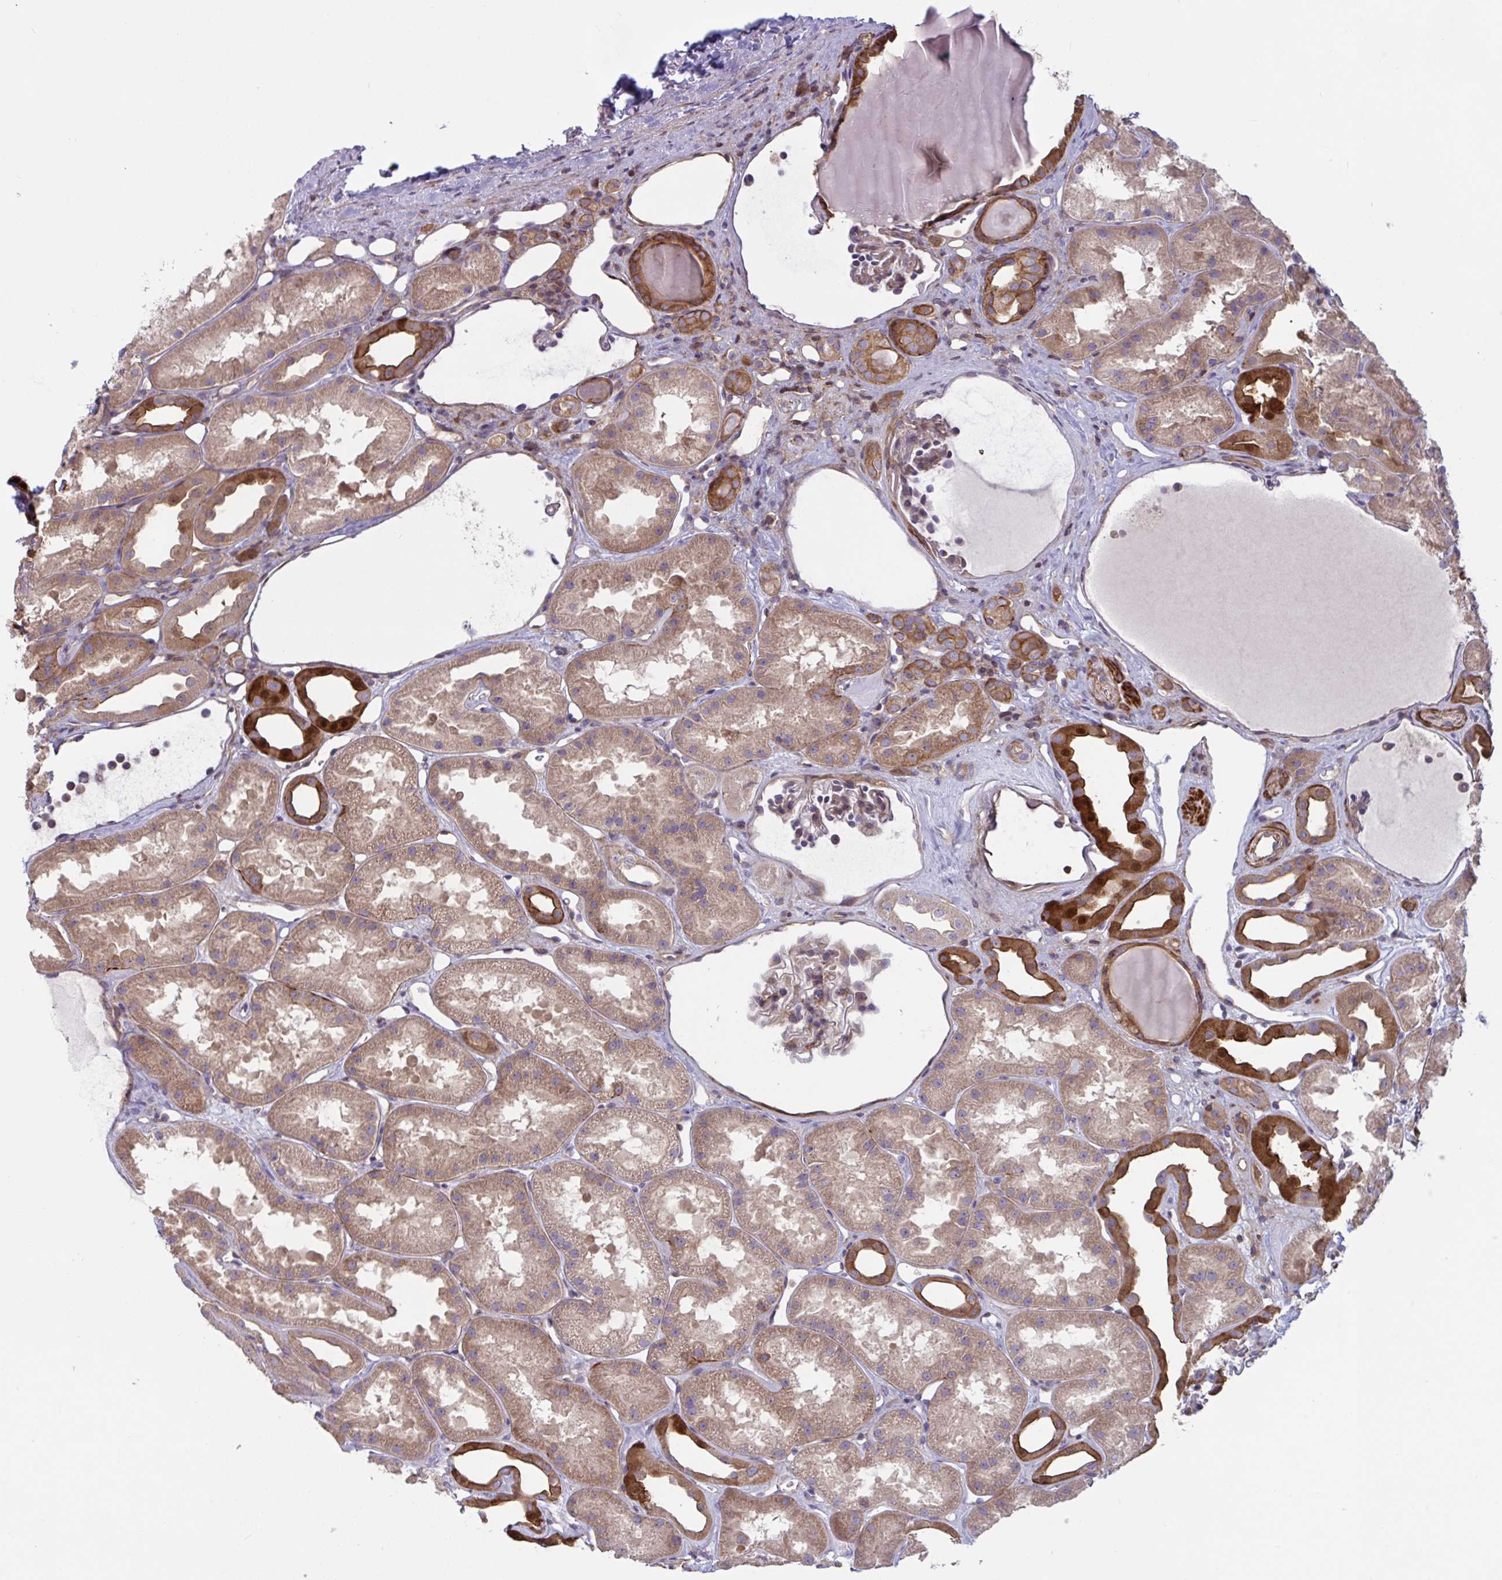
{"staining": {"intensity": "weak", "quantity": ">75%", "location": "cytoplasmic/membranous"}, "tissue": "kidney", "cell_type": "Cells in glomeruli", "image_type": "normal", "snomed": [{"axis": "morphology", "description": "Normal tissue, NOS"}, {"axis": "topography", "description": "Kidney"}], "caption": "The histopathology image exhibits staining of normal kidney, revealing weak cytoplasmic/membranous protein positivity (brown color) within cells in glomeruli.", "gene": "TANK", "patient": {"sex": "male", "age": 61}}